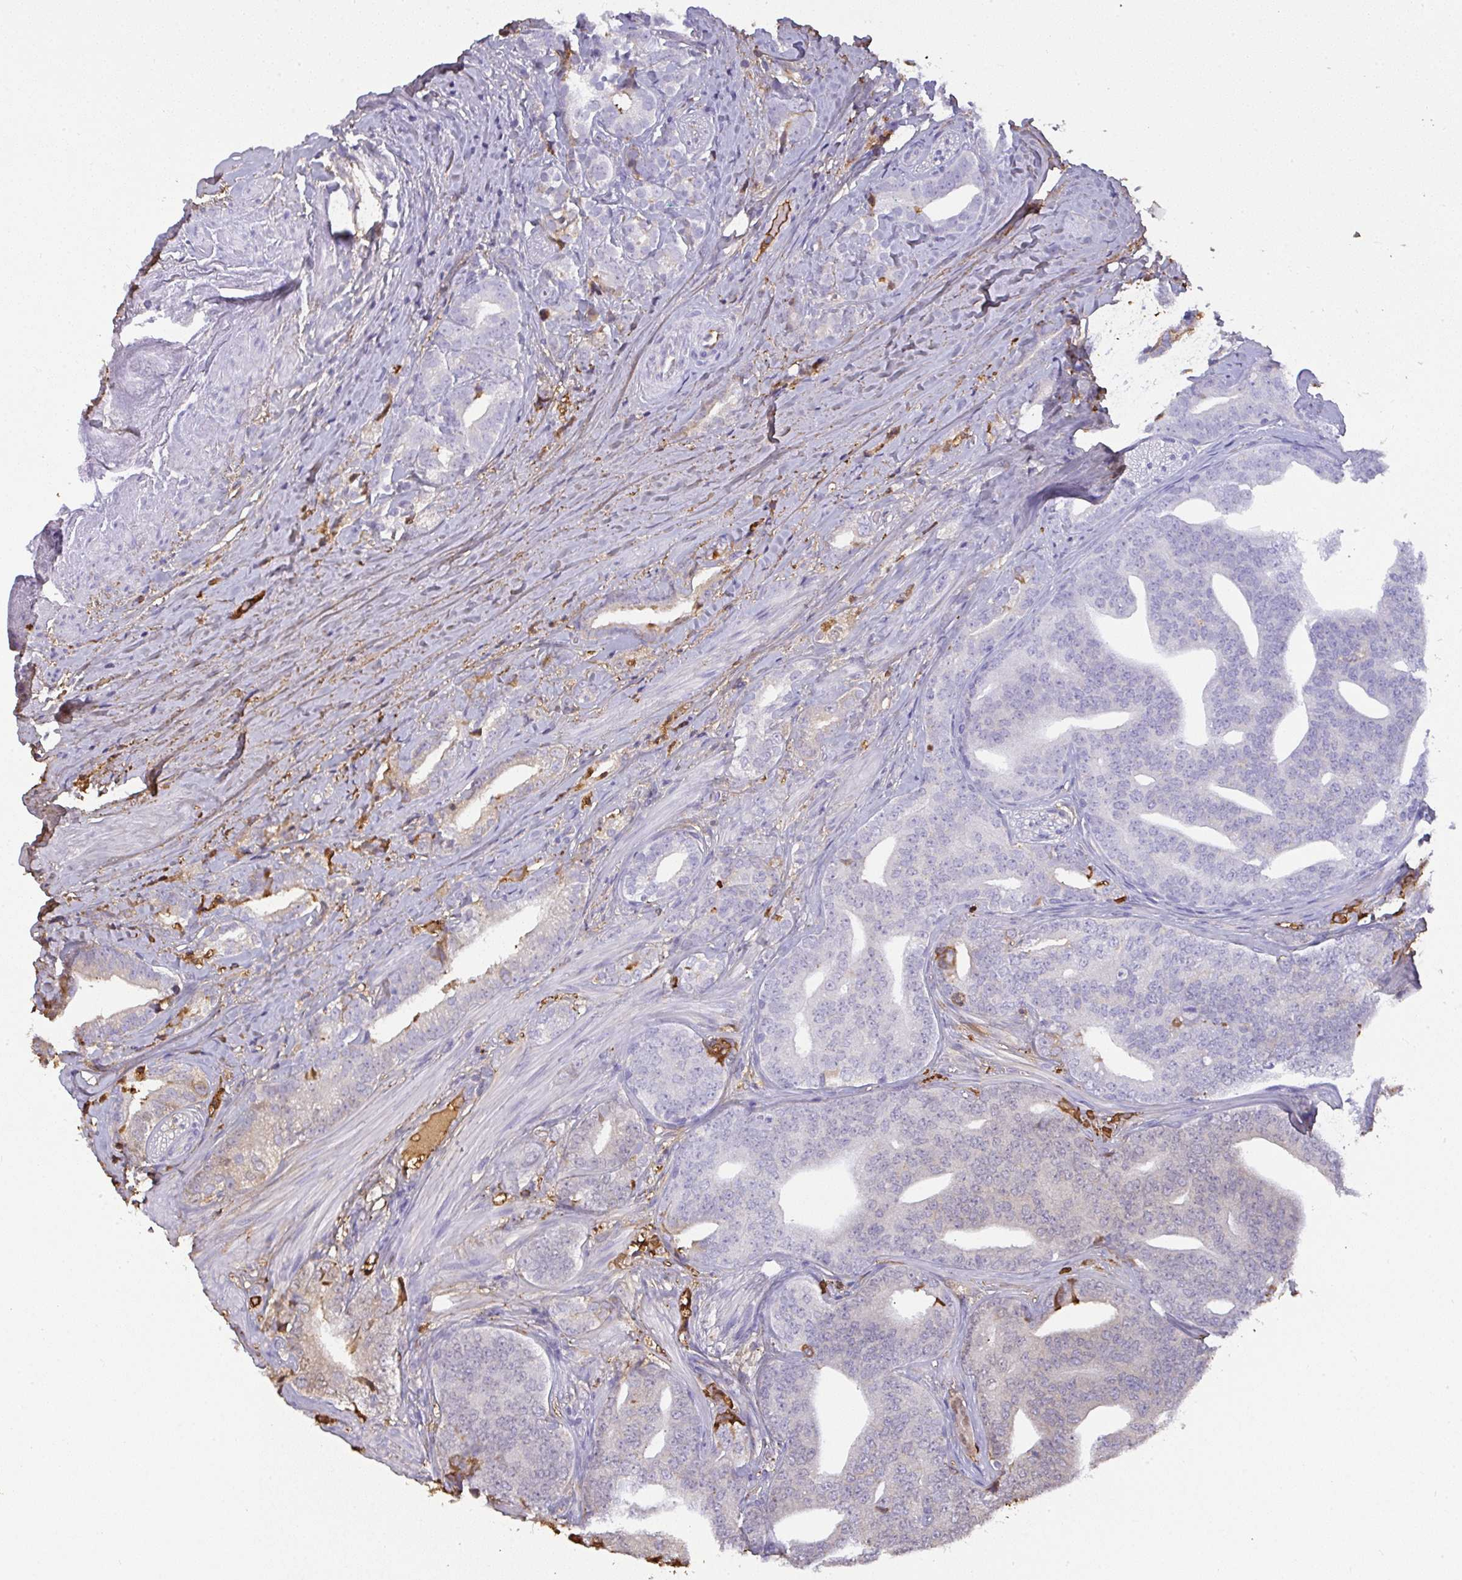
{"staining": {"intensity": "negative", "quantity": "none", "location": "none"}, "tissue": "prostate cancer", "cell_type": "Tumor cells", "image_type": "cancer", "snomed": [{"axis": "morphology", "description": "Adenocarcinoma, High grade"}, {"axis": "topography", "description": "Prostate"}], "caption": "An immunohistochemistry (IHC) image of prostate adenocarcinoma (high-grade) is shown. There is no staining in tumor cells of prostate adenocarcinoma (high-grade).", "gene": "SMYD5", "patient": {"sex": "male", "age": 72}}